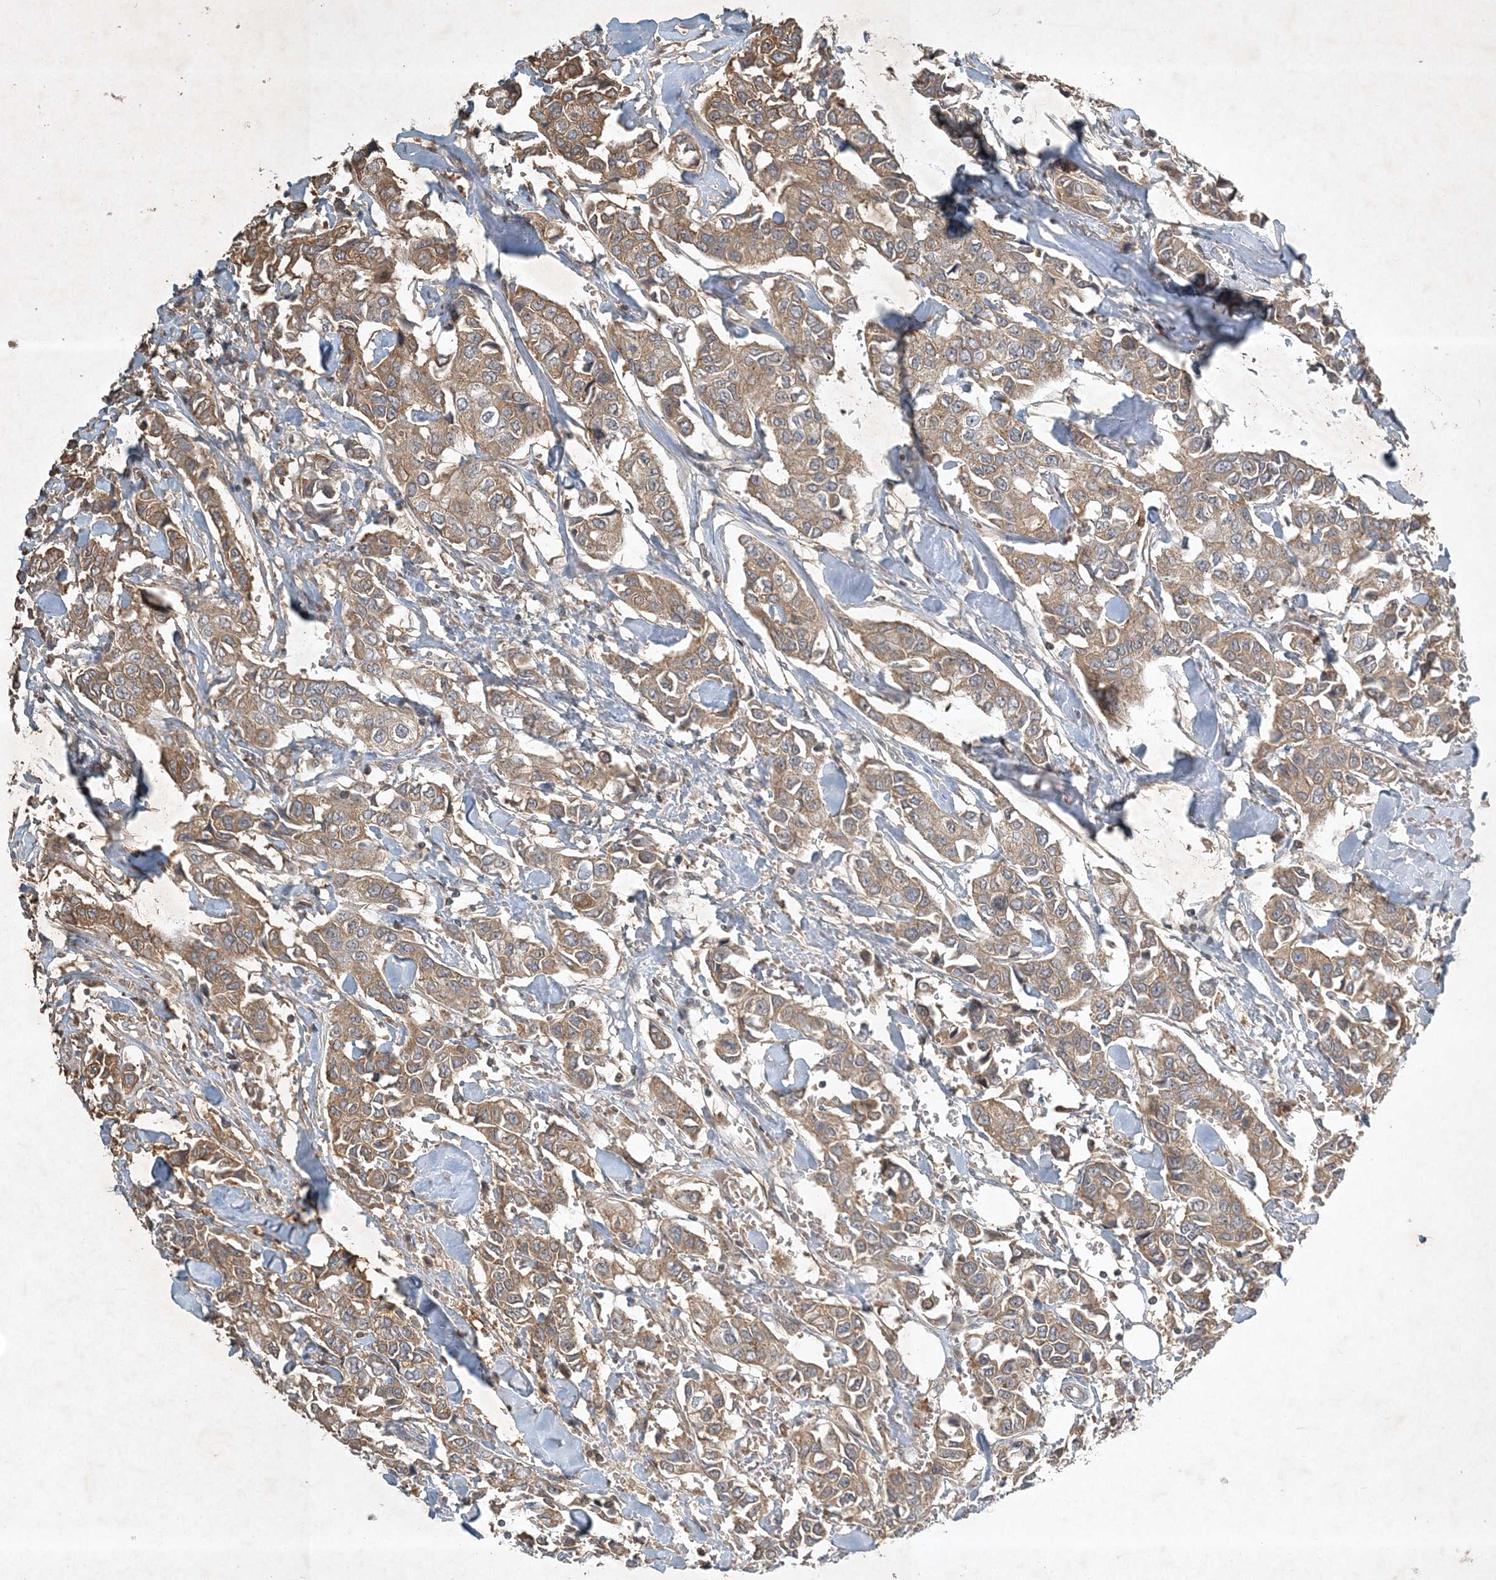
{"staining": {"intensity": "moderate", "quantity": ">75%", "location": "cytoplasmic/membranous"}, "tissue": "breast cancer", "cell_type": "Tumor cells", "image_type": "cancer", "snomed": [{"axis": "morphology", "description": "Duct carcinoma"}, {"axis": "topography", "description": "Breast"}], "caption": "A photomicrograph of invasive ductal carcinoma (breast) stained for a protein shows moderate cytoplasmic/membranous brown staining in tumor cells.", "gene": "TNFAIP6", "patient": {"sex": "female", "age": 80}}